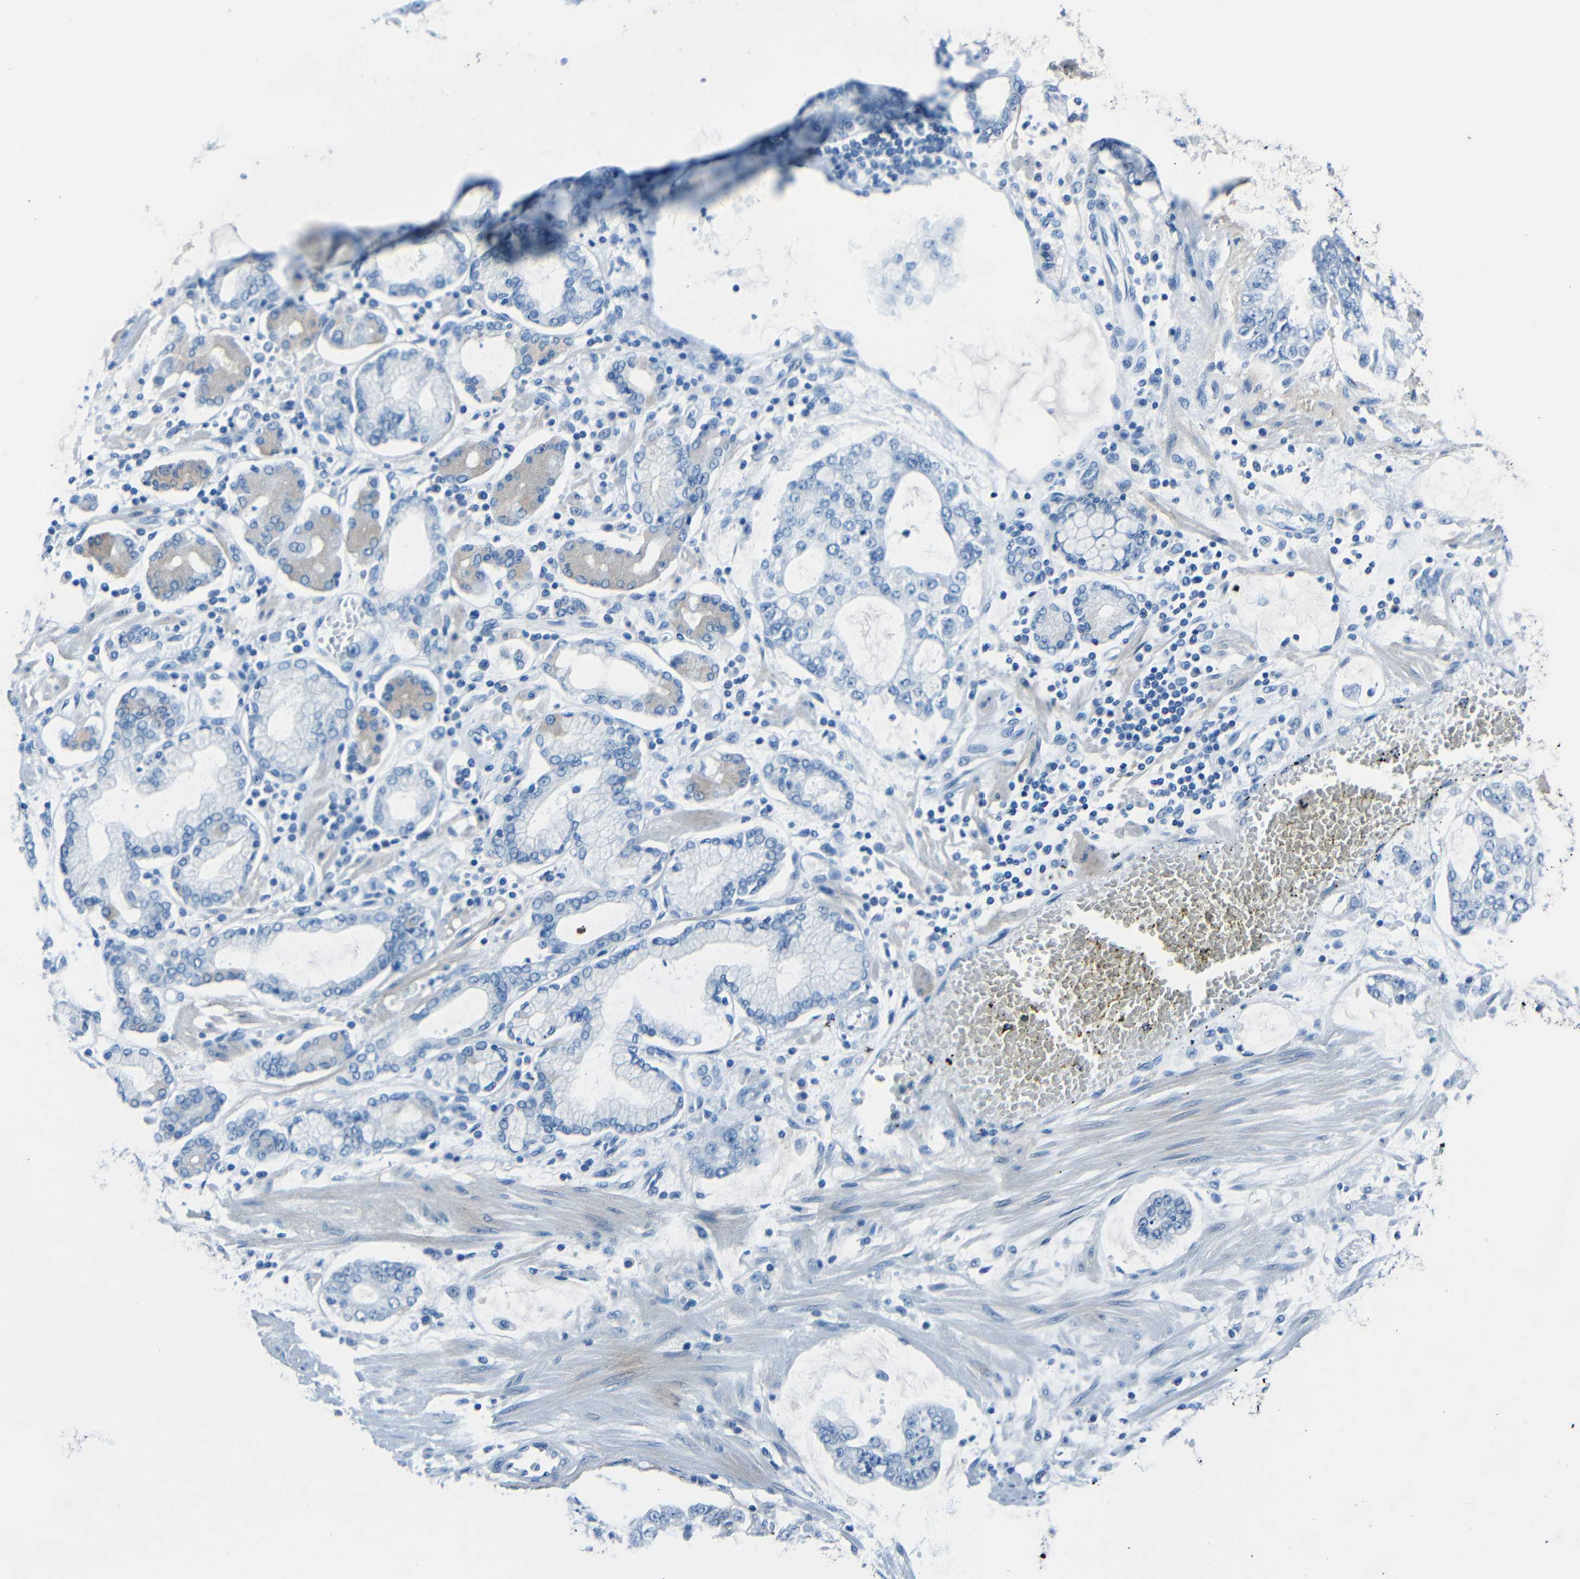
{"staining": {"intensity": "weak", "quantity": "<25%", "location": "cytoplasmic/membranous"}, "tissue": "stomach cancer", "cell_type": "Tumor cells", "image_type": "cancer", "snomed": [{"axis": "morphology", "description": "Adenocarcinoma, NOS"}, {"axis": "topography", "description": "Stomach"}], "caption": "Stomach cancer was stained to show a protein in brown. There is no significant expression in tumor cells. Nuclei are stained in blue.", "gene": "FBN2", "patient": {"sex": "male", "age": 76}}